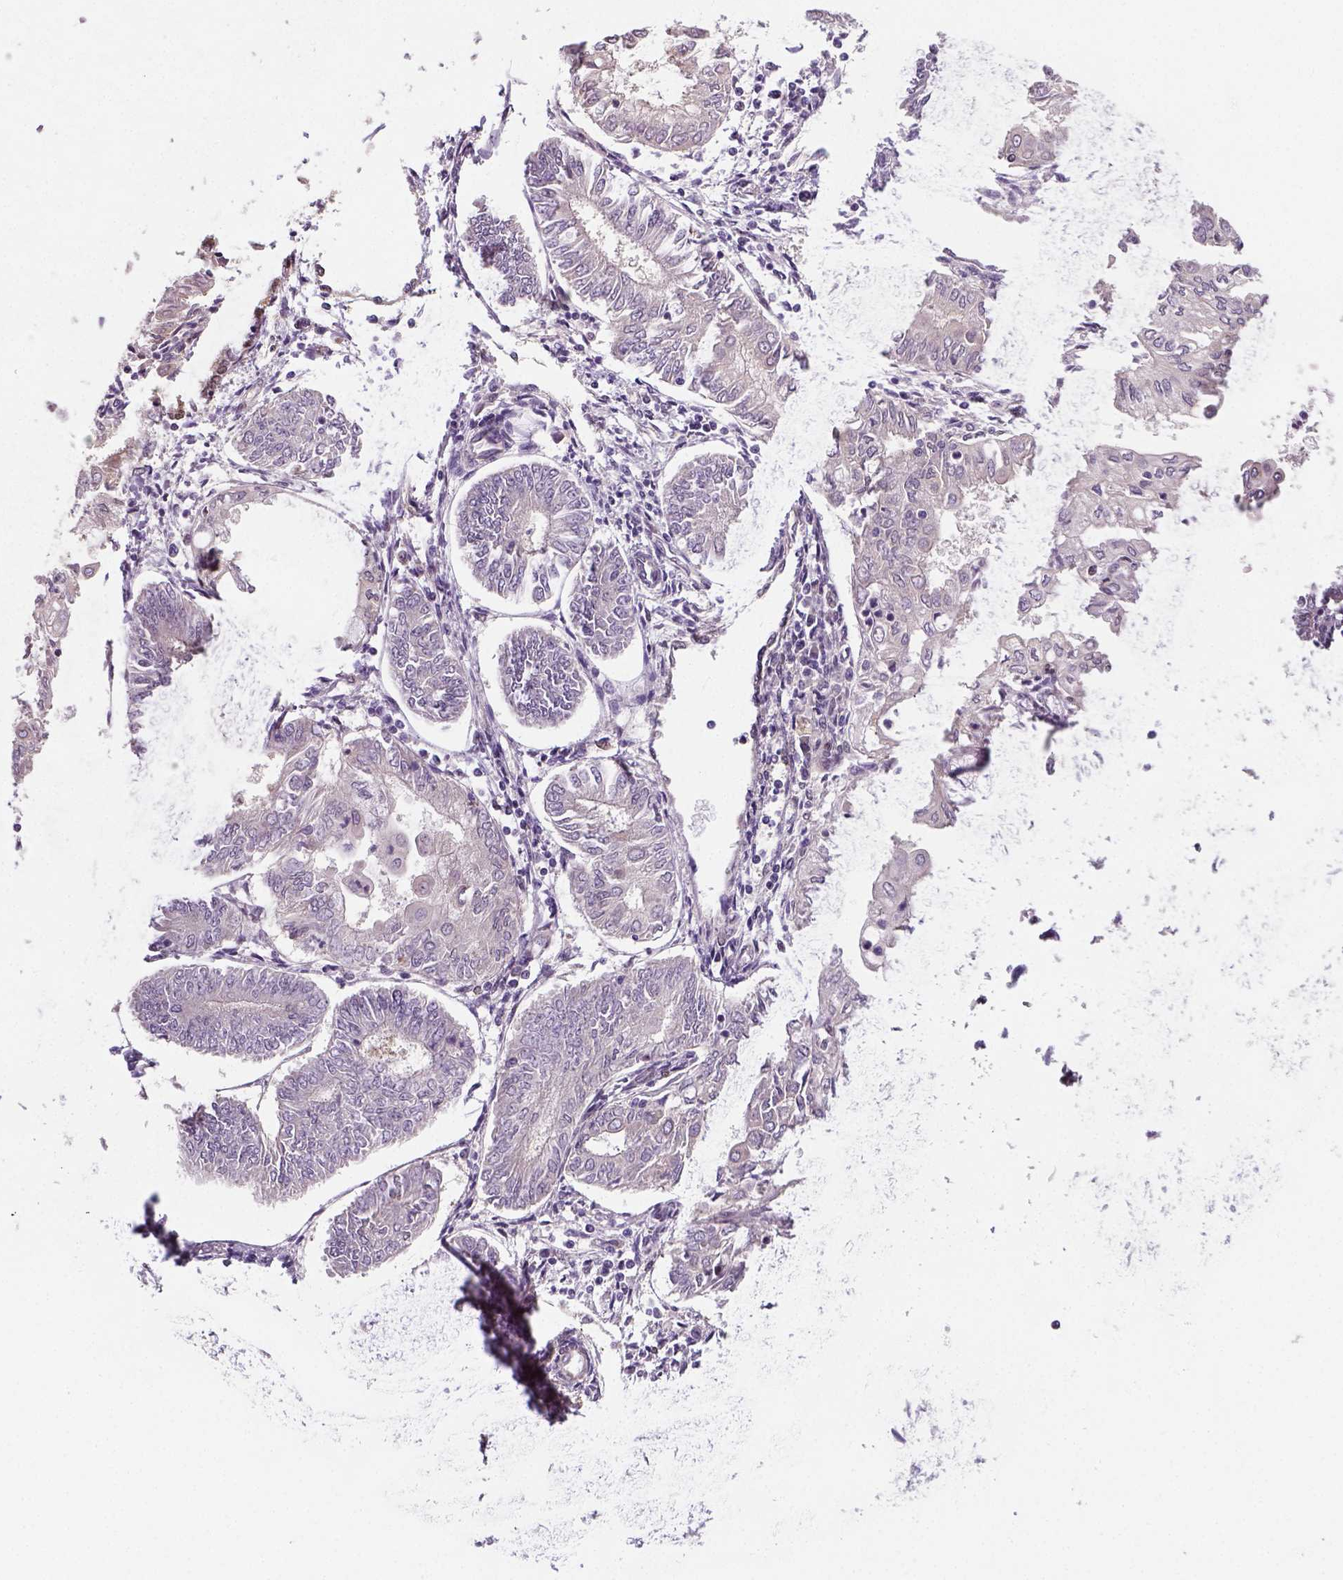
{"staining": {"intensity": "negative", "quantity": "none", "location": "none"}, "tissue": "endometrial cancer", "cell_type": "Tumor cells", "image_type": "cancer", "snomed": [{"axis": "morphology", "description": "Adenocarcinoma, NOS"}, {"axis": "topography", "description": "Endometrium"}], "caption": "This is an immunohistochemistry (IHC) image of human adenocarcinoma (endometrial). There is no expression in tumor cells.", "gene": "C1orf112", "patient": {"sex": "female", "age": 68}}